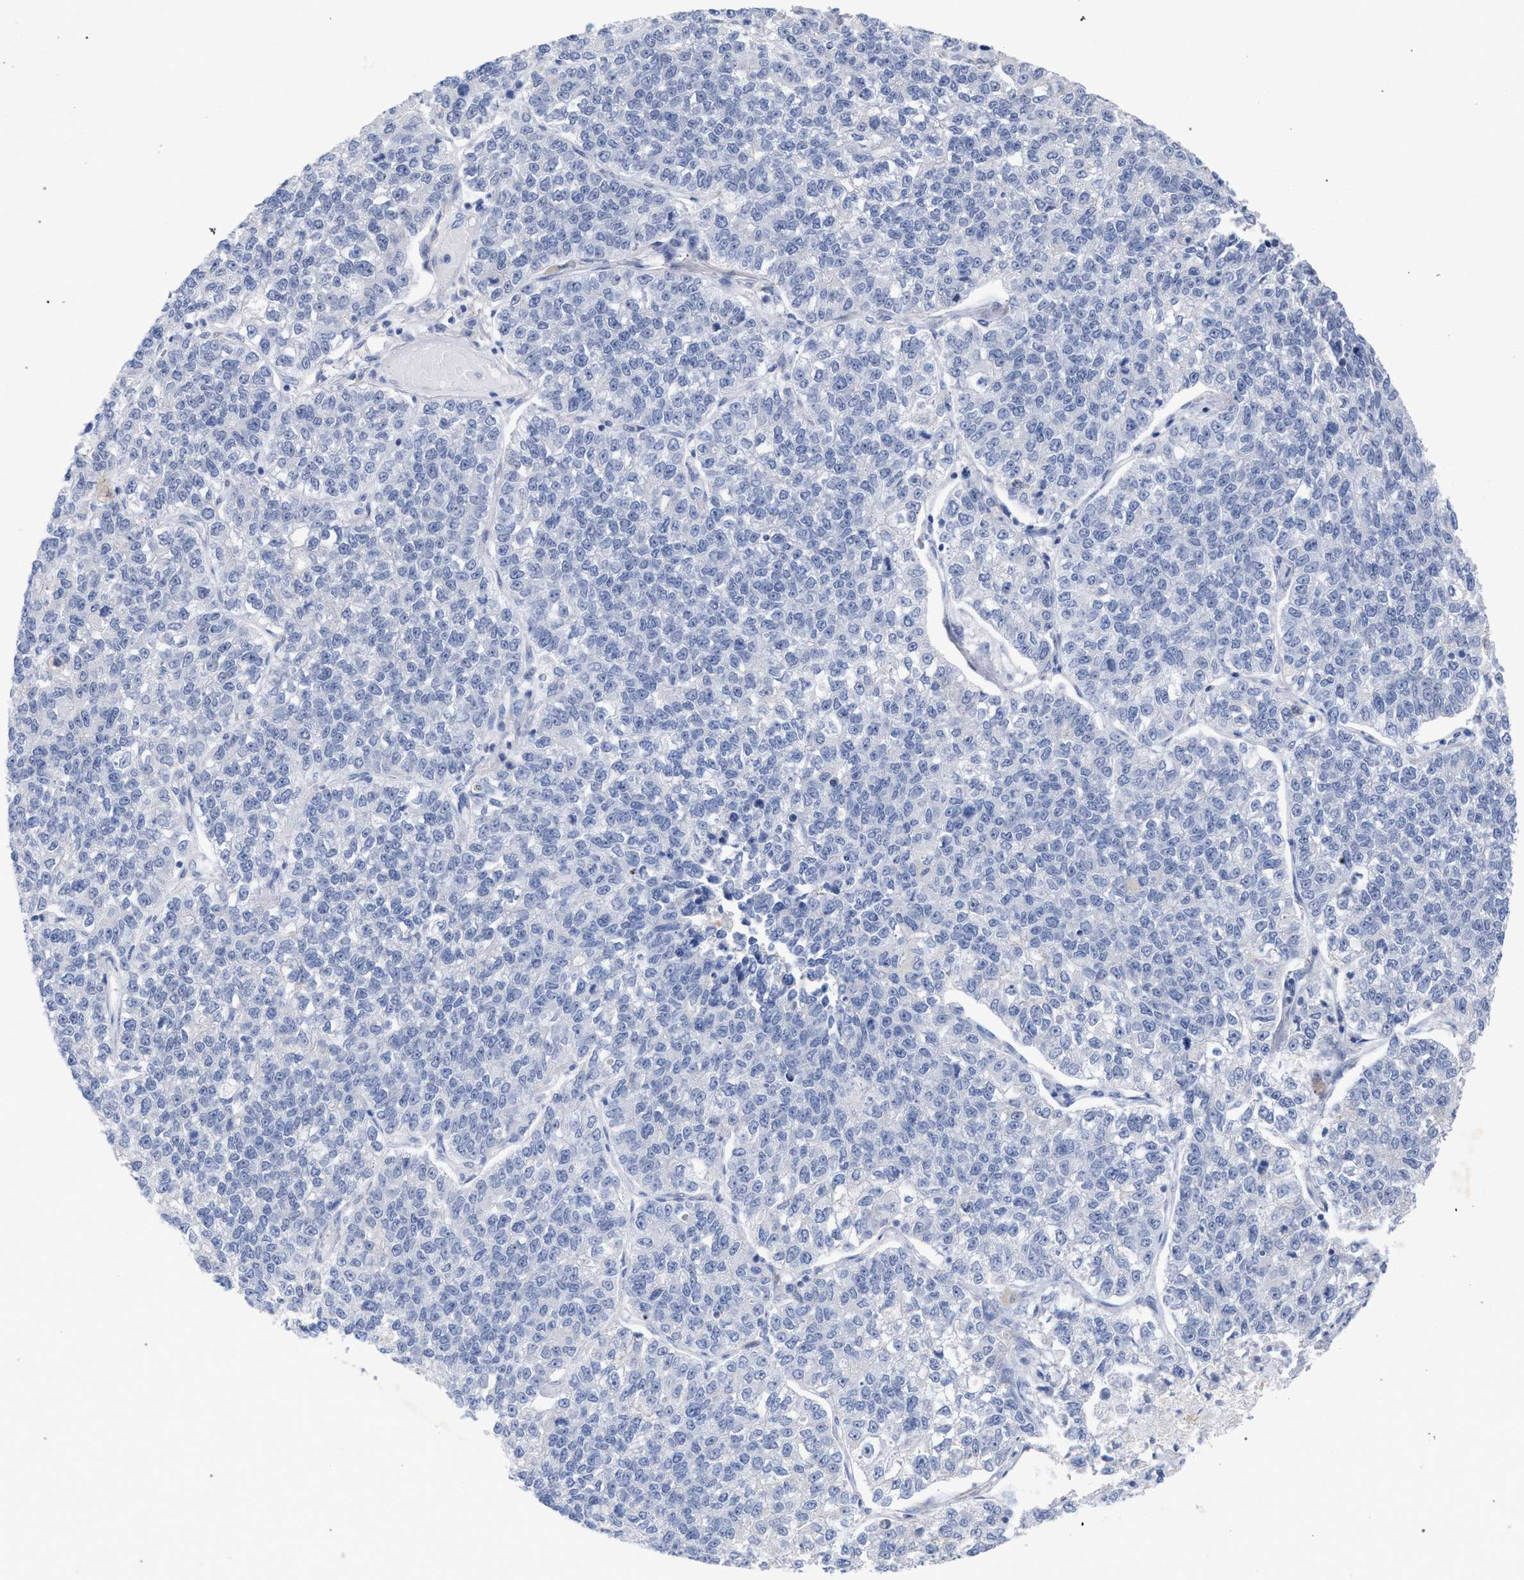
{"staining": {"intensity": "negative", "quantity": "none", "location": "none"}, "tissue": "lung cancer", "cell_type": "Tumor cells", "image_type": "cancer", "snomed": [{"axis": "morphology", "description": "Adenocarcinoma, NOS"}, {"axis": "topography", "description": "Lung"}], "caption": "Immunohistochemistry (IHC) of human lung adenocarcinoma exhibits no positivity in tumor cells.", "gene": "FHOD3", "patient": {"sex": "male", "age": 49}}